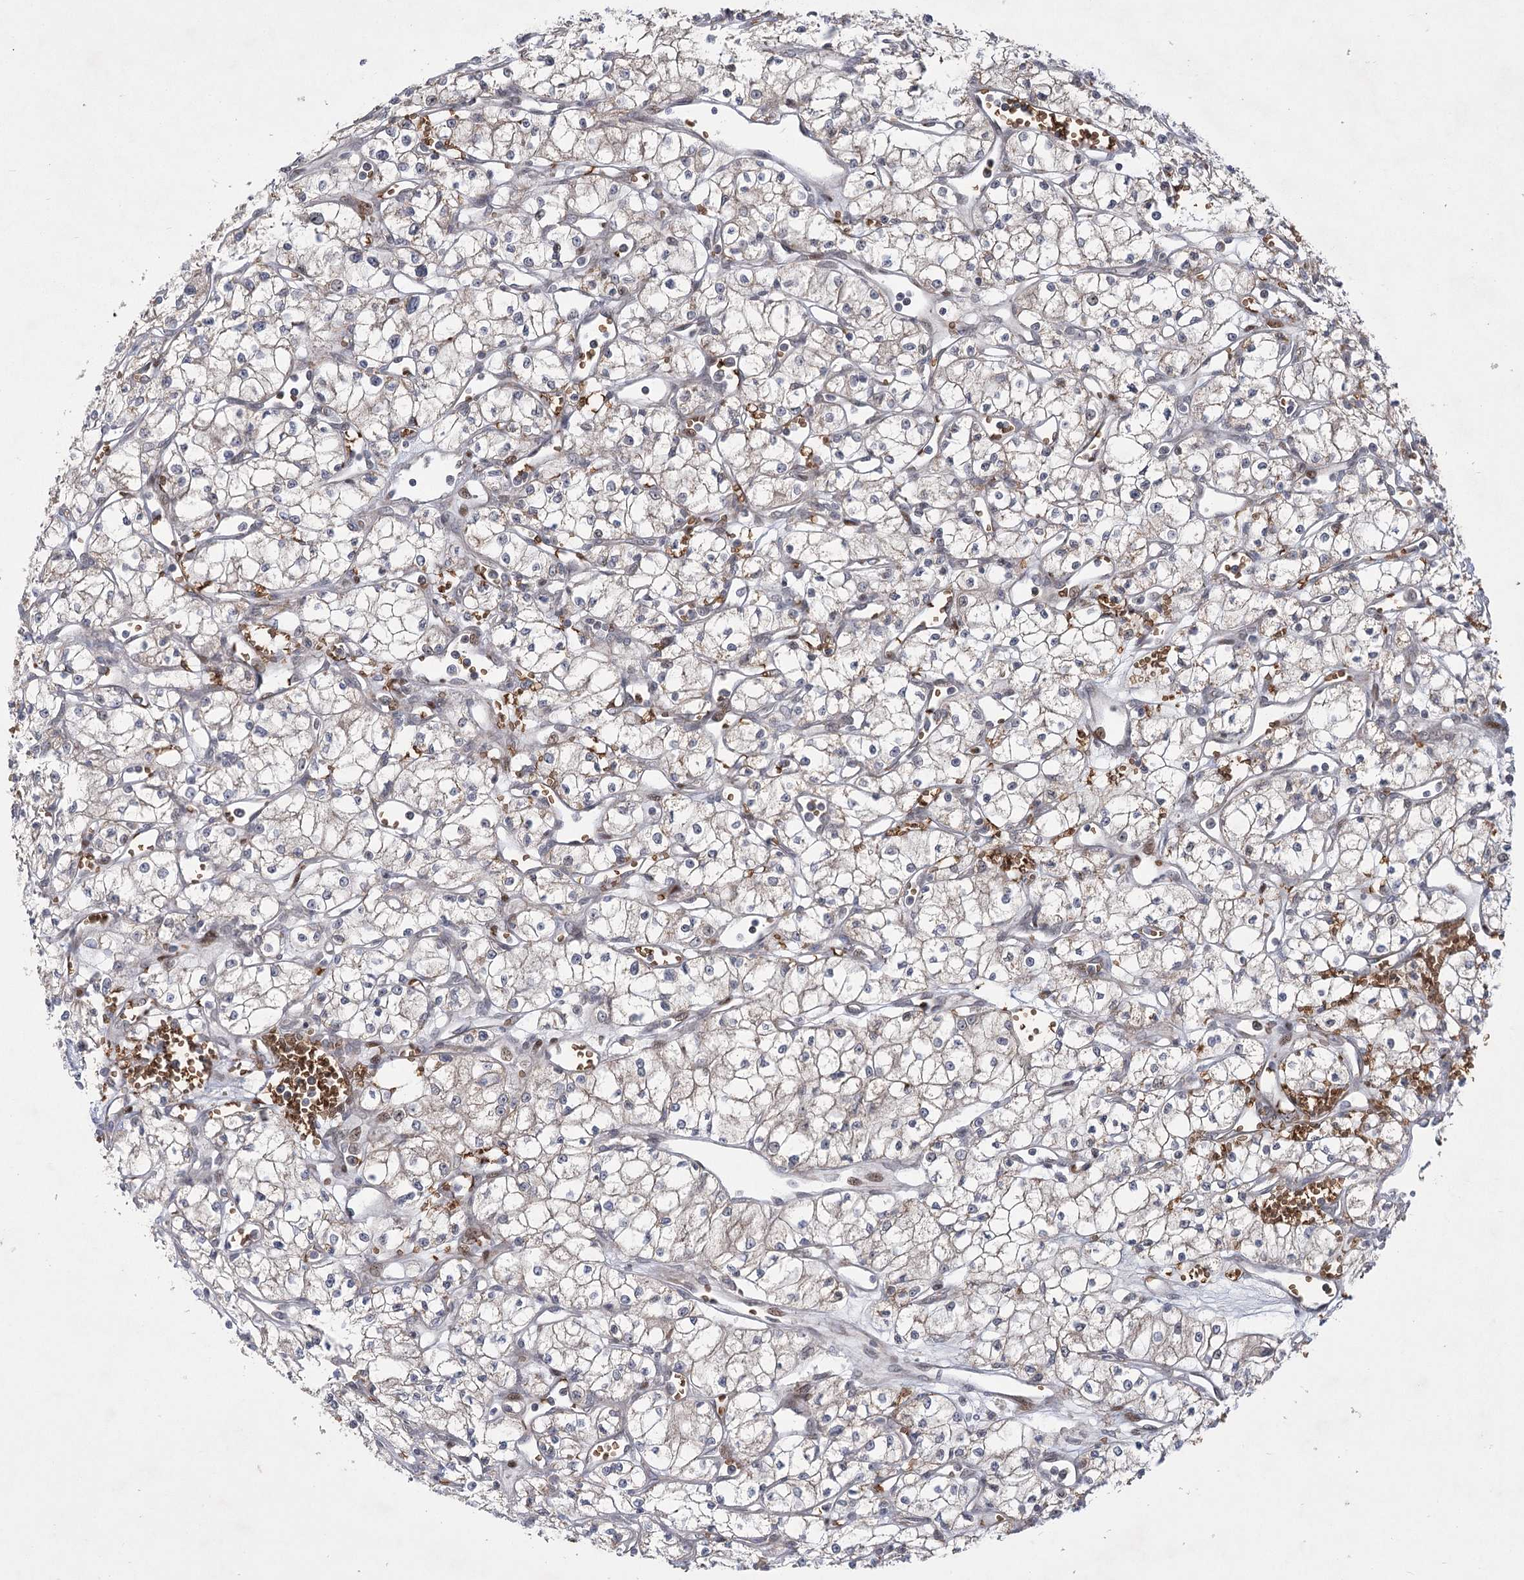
{"staining": {"intensity": "weak", "quantity": "<25%", "location": "cytoplasmic/membranous"}, "tissue": "renal cancer", "cell_type": "Tumor cells", "image_type": "cancer", "snomed": [{"axis": "morphology", "description": "Adenocarcinoma, NOS"}, {"axis": "topography", "description": "Kidney"}], "caption": "This is an immunohistochemistry (IHC) image of renal cancer (adenocarcinoma). There is no expression in tumor cells.", "gene": "NSMCE4A", "patient": {"sex": "male", "age": 59}}